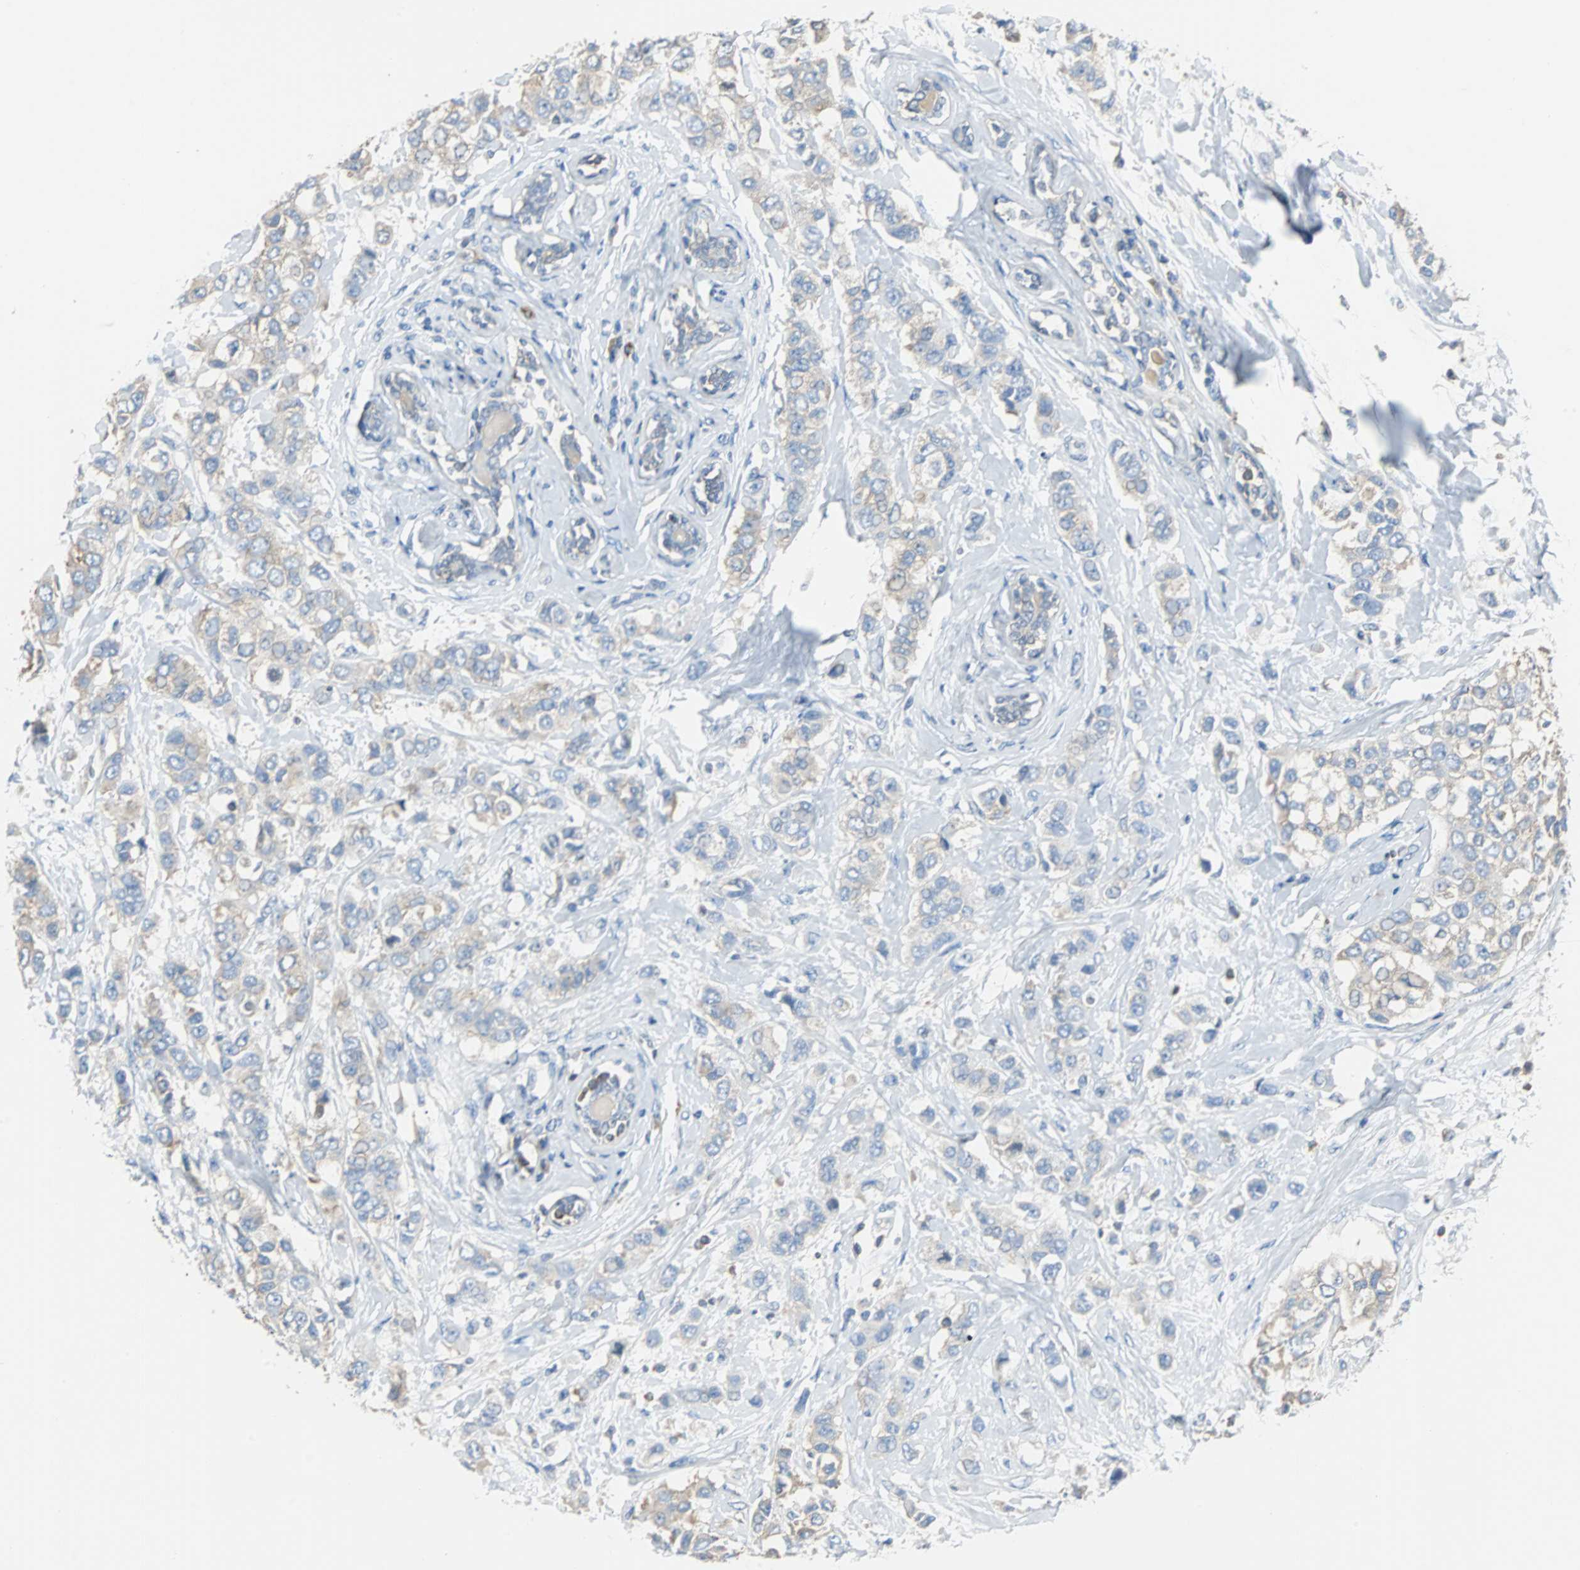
{"staining": {"intensity": "weak", "quantity": "25%-75%", "location": "cytoplasmic/membranous"}, "tissue": "breast cancer", "cell_type": "Tumor cells", "image_type": "cancer", "snomed": [{"axis": "morphology", "description": "Duct carcinoma"}, {"axis": "topography", "description": "Breast"}], "caption": "Human breast cancer (intraductal carcinoma) stained with a brown dye reveals weak cytoplasmic/membranous positive staining in about 25%-75% of tumor cells.", "gene": "TSC22D4", "patient": {"sex": "female", "age": 50}}